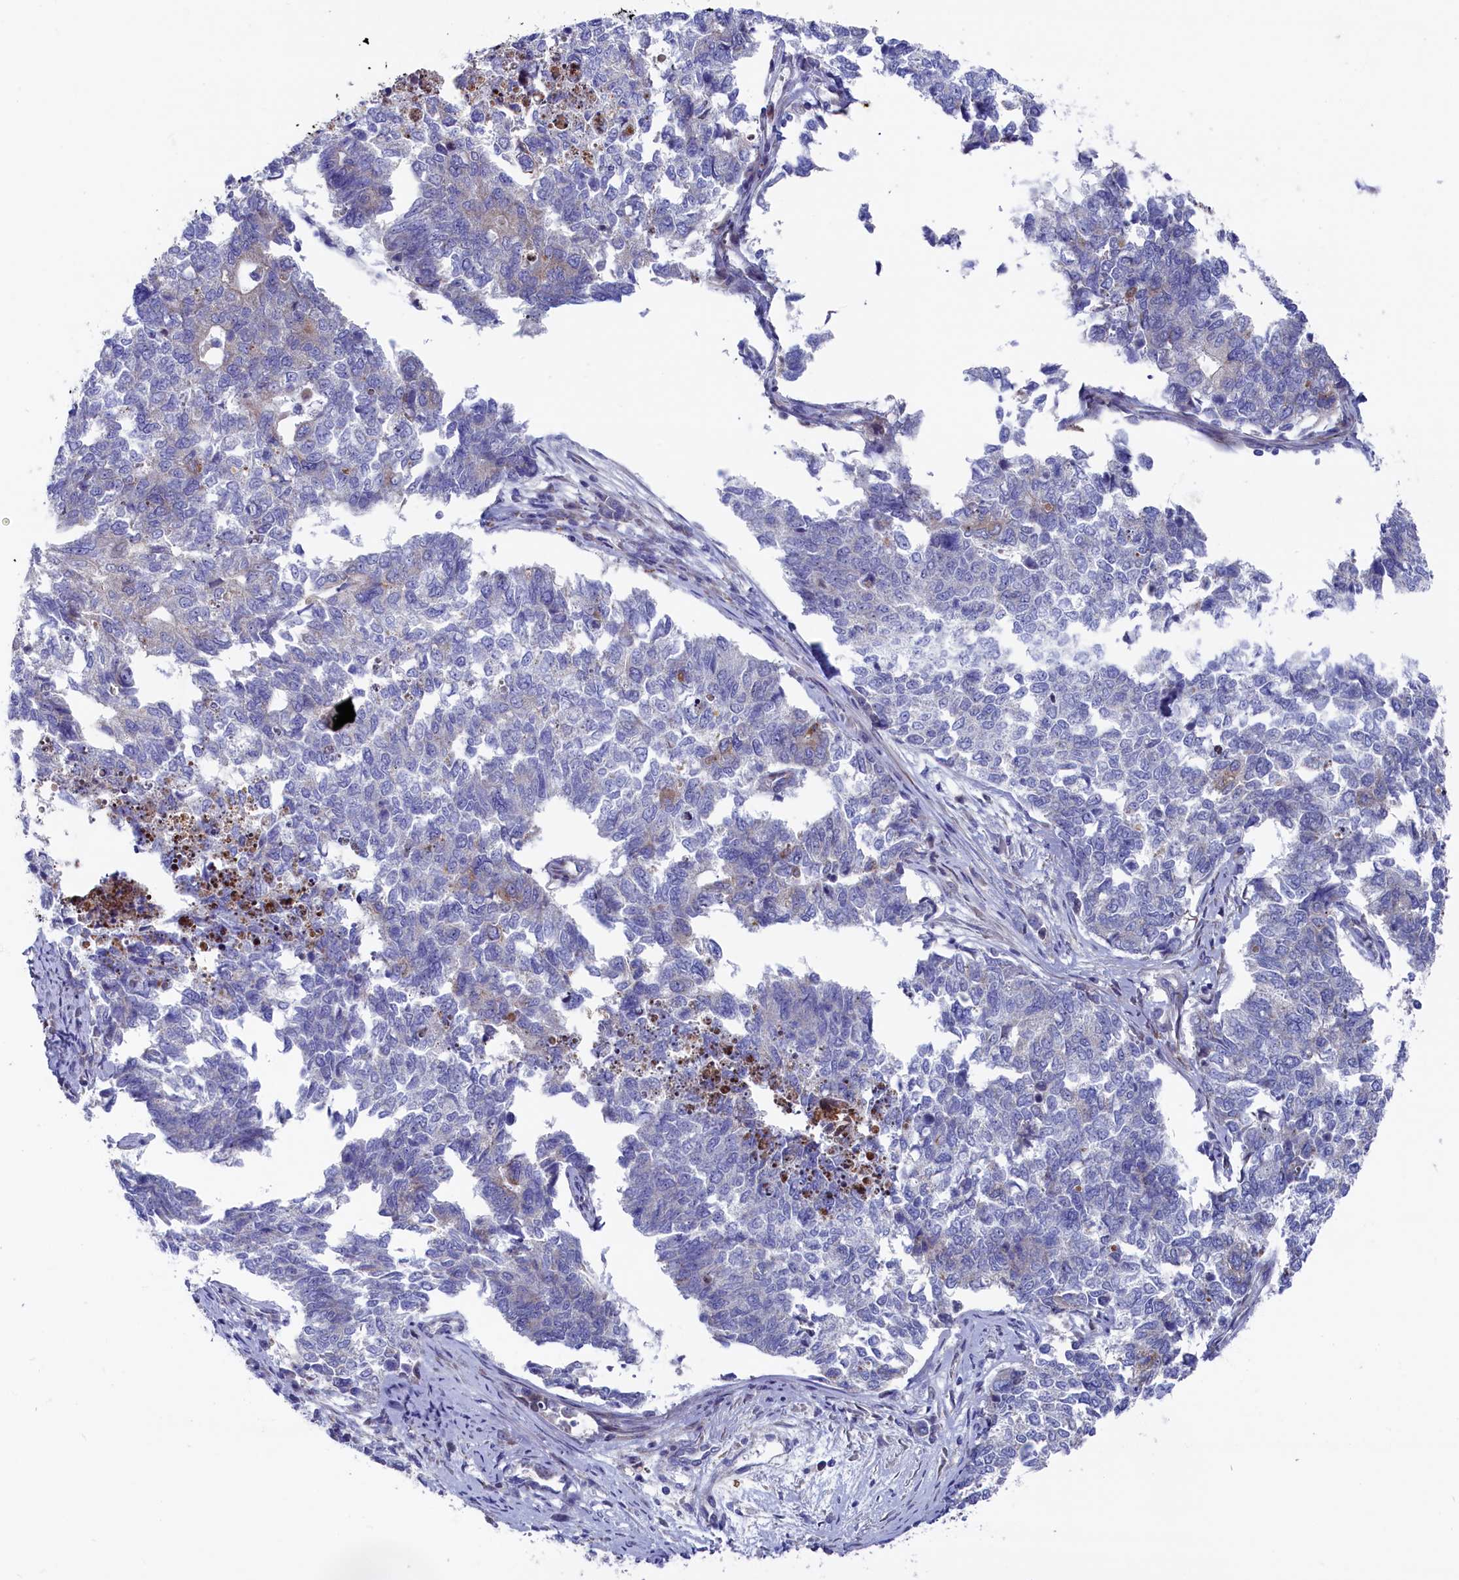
{"staining": {"intensity": "negative", "quantity": "none", "location": "none"}, "tissue": "cervical cancer", "cell_type": "Tumor cells", "image_type": "cancer", "snomed": [{"axis": "morphology", "description": "Squamous cell carcinoma, NOS"}, {"axis": "topography", "description": "Cervix"}], "caption": "Squamous cell carcinoma (cervical) was stained to show a protein in brown. There is no significant positivity in tumor cells. (DAB (3,3'-diaminobenzidine) immunohistochemistry (IHC) visualized using brightfield microscopy, high magnification).", "gene": "NUDT7", "patient": {"sex": "female", "age": 63}}